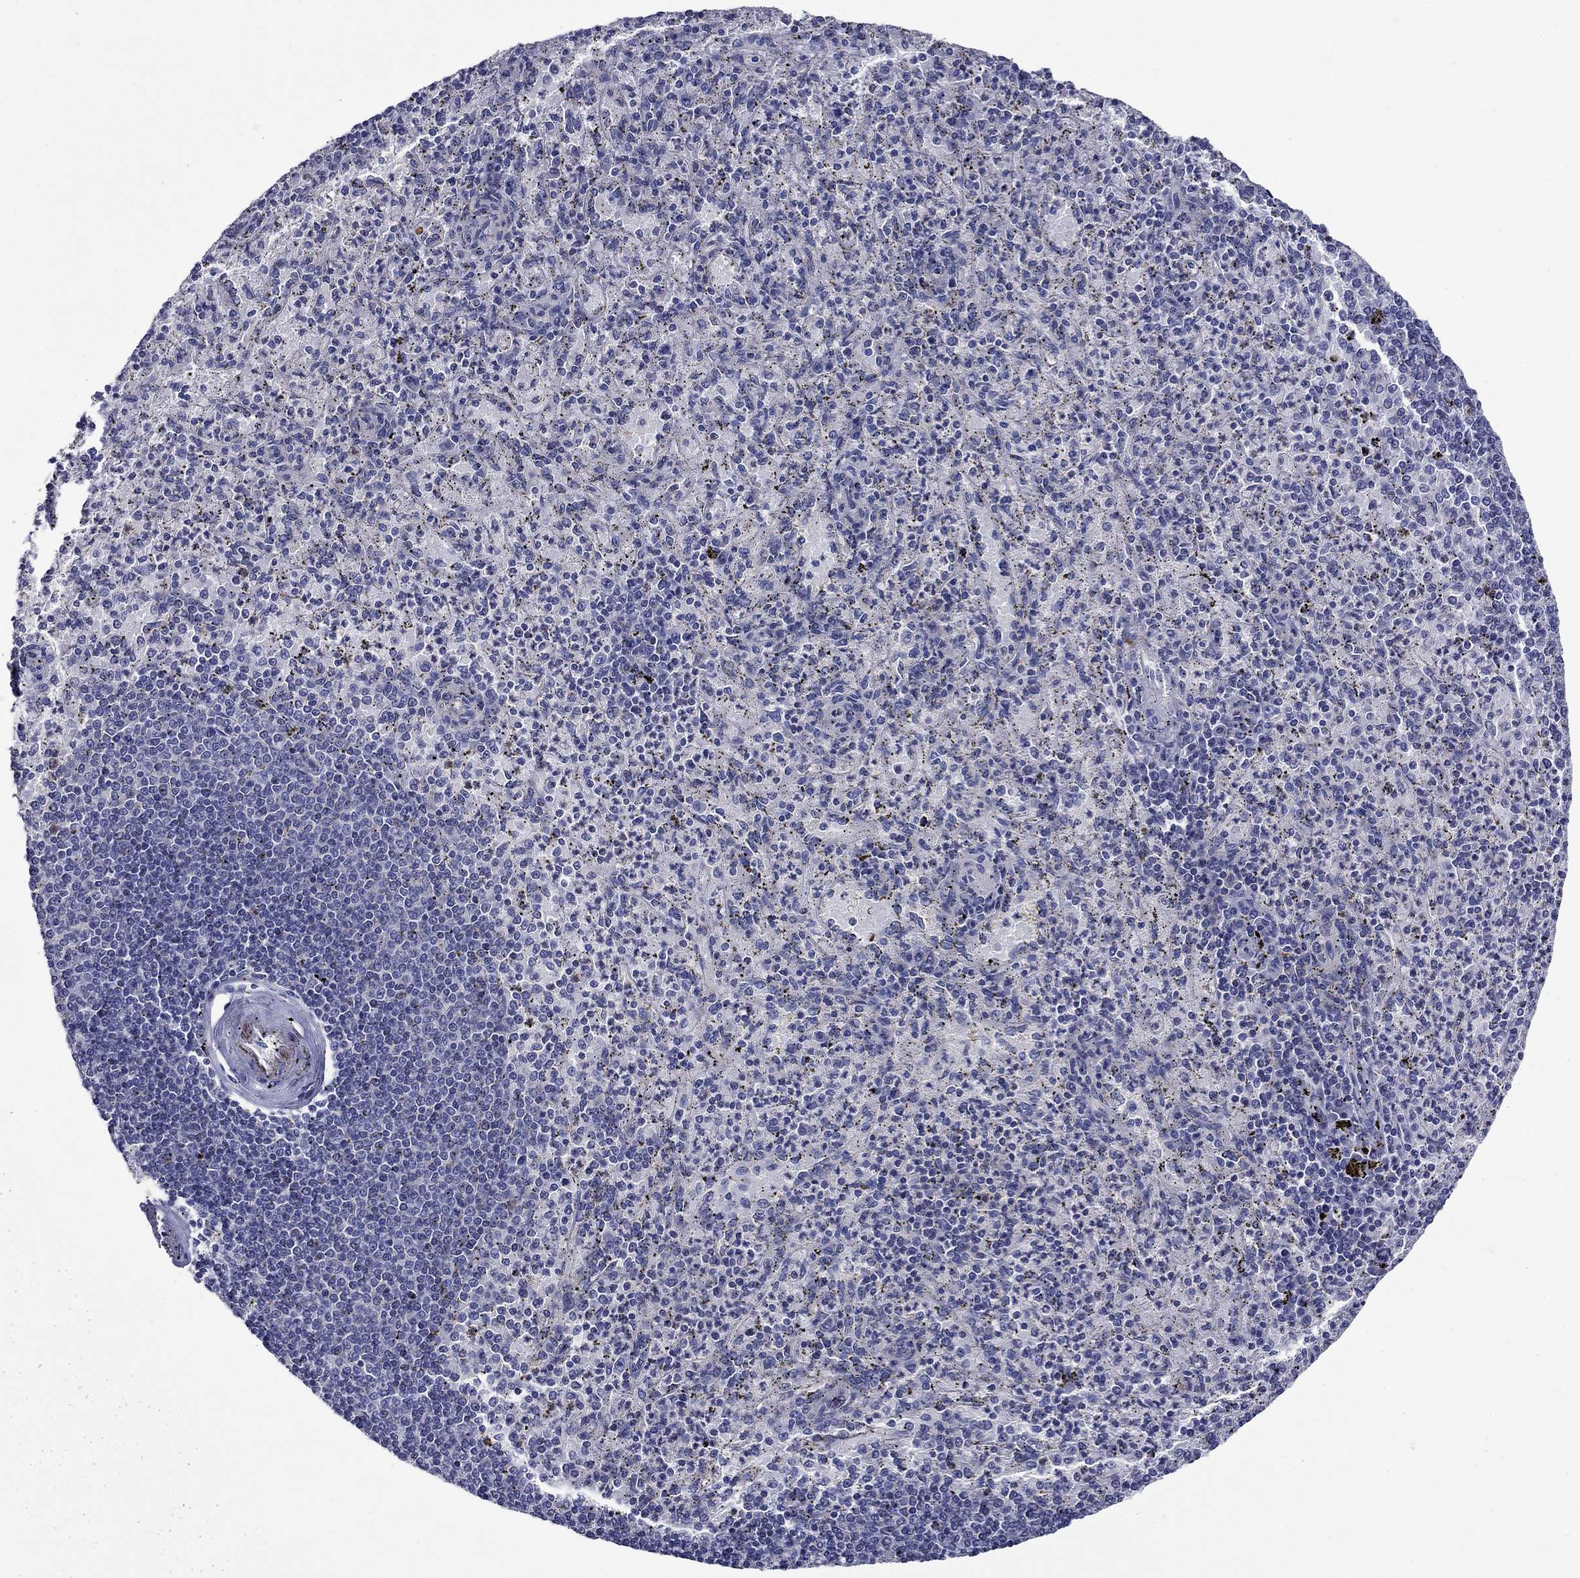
{"staining": {"intensity": "negative", "quantity": "none", "location": "none"}, "tissue": "spleen", "cell_type": "Cells in red pulp", "image_type": "normal", "snomed": [{"axis": "morphology", "description": "Normal tissue, NOS"}, {"axis": "topography", "description": "Spleen"}], "caption": "Immunohistochemistry of normal human spleen reveals no positivity in cells in red pulp.", "gene": "CNDP1", "patient": {"sex": "male", "age": 60}}